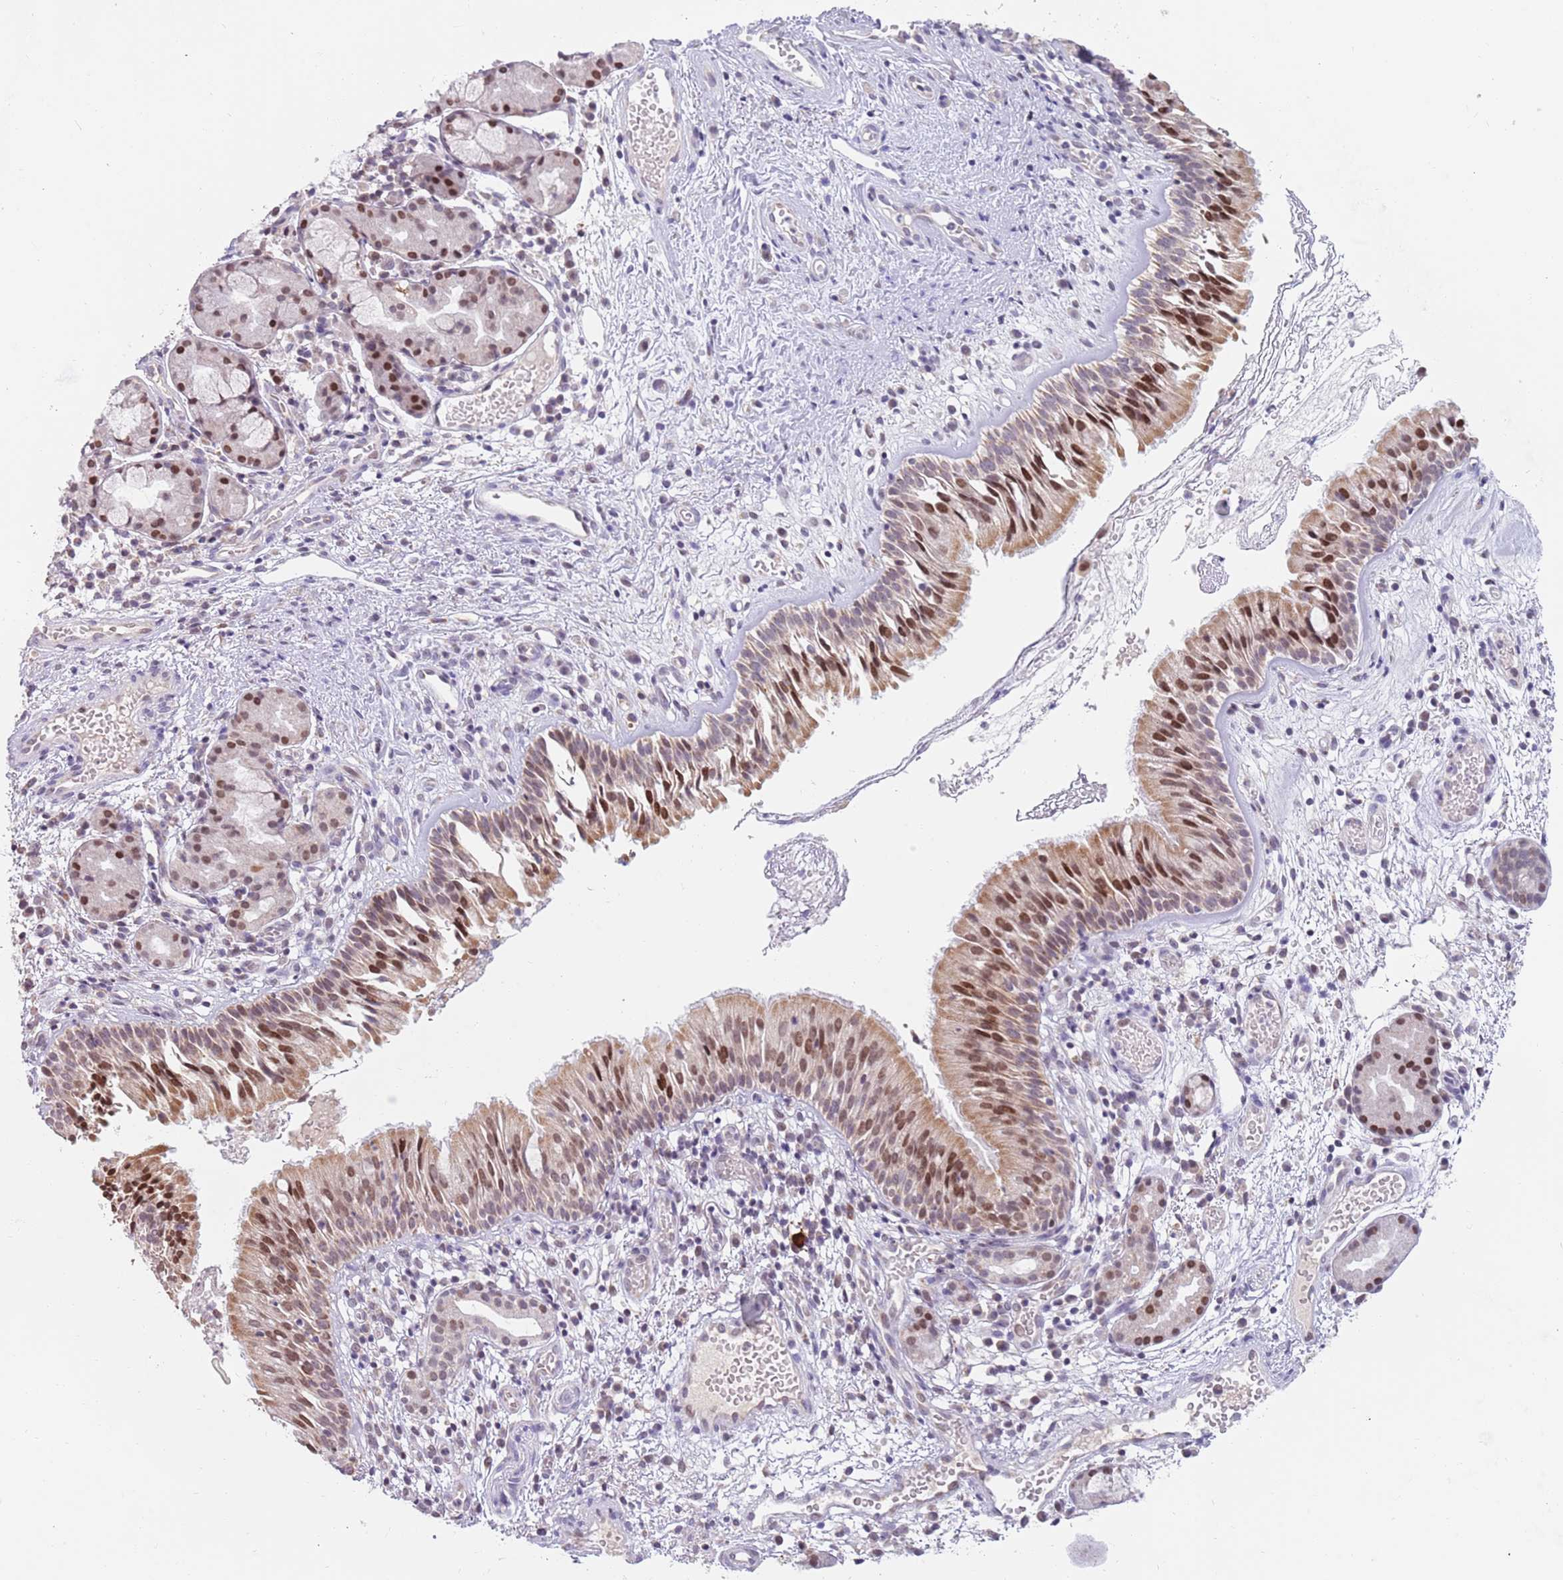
{"staining": {"intensity": "strong", "quantity": "25%-75%", "location": "cytoplasmic/membranous,nuclear"}, "tissue": "nasopharynx", "cell_type": "Respiratory epithelial cells", "image_type": "normal", "snomed": [{"axis": "morphology", "description": "Normal tissue, NOS"}, {"axis": "topography", "description": "Nasopharynx"}], "caption": "Nasopharynx stained with DAB immunohistochemistry exhibits high levels of strong cytoplasmic/membranous,nuclear positivity in approximately 25%-75% of respiratory epithelial cells. The staining is performed using DAB (3,3'-diaminobenzidine) brown chromogen to label protein expression. The nuclei are counter-stained blue using hematoxylin.", "gene": "TIMM13", "patient": {"sex": "male", "age": 65}}